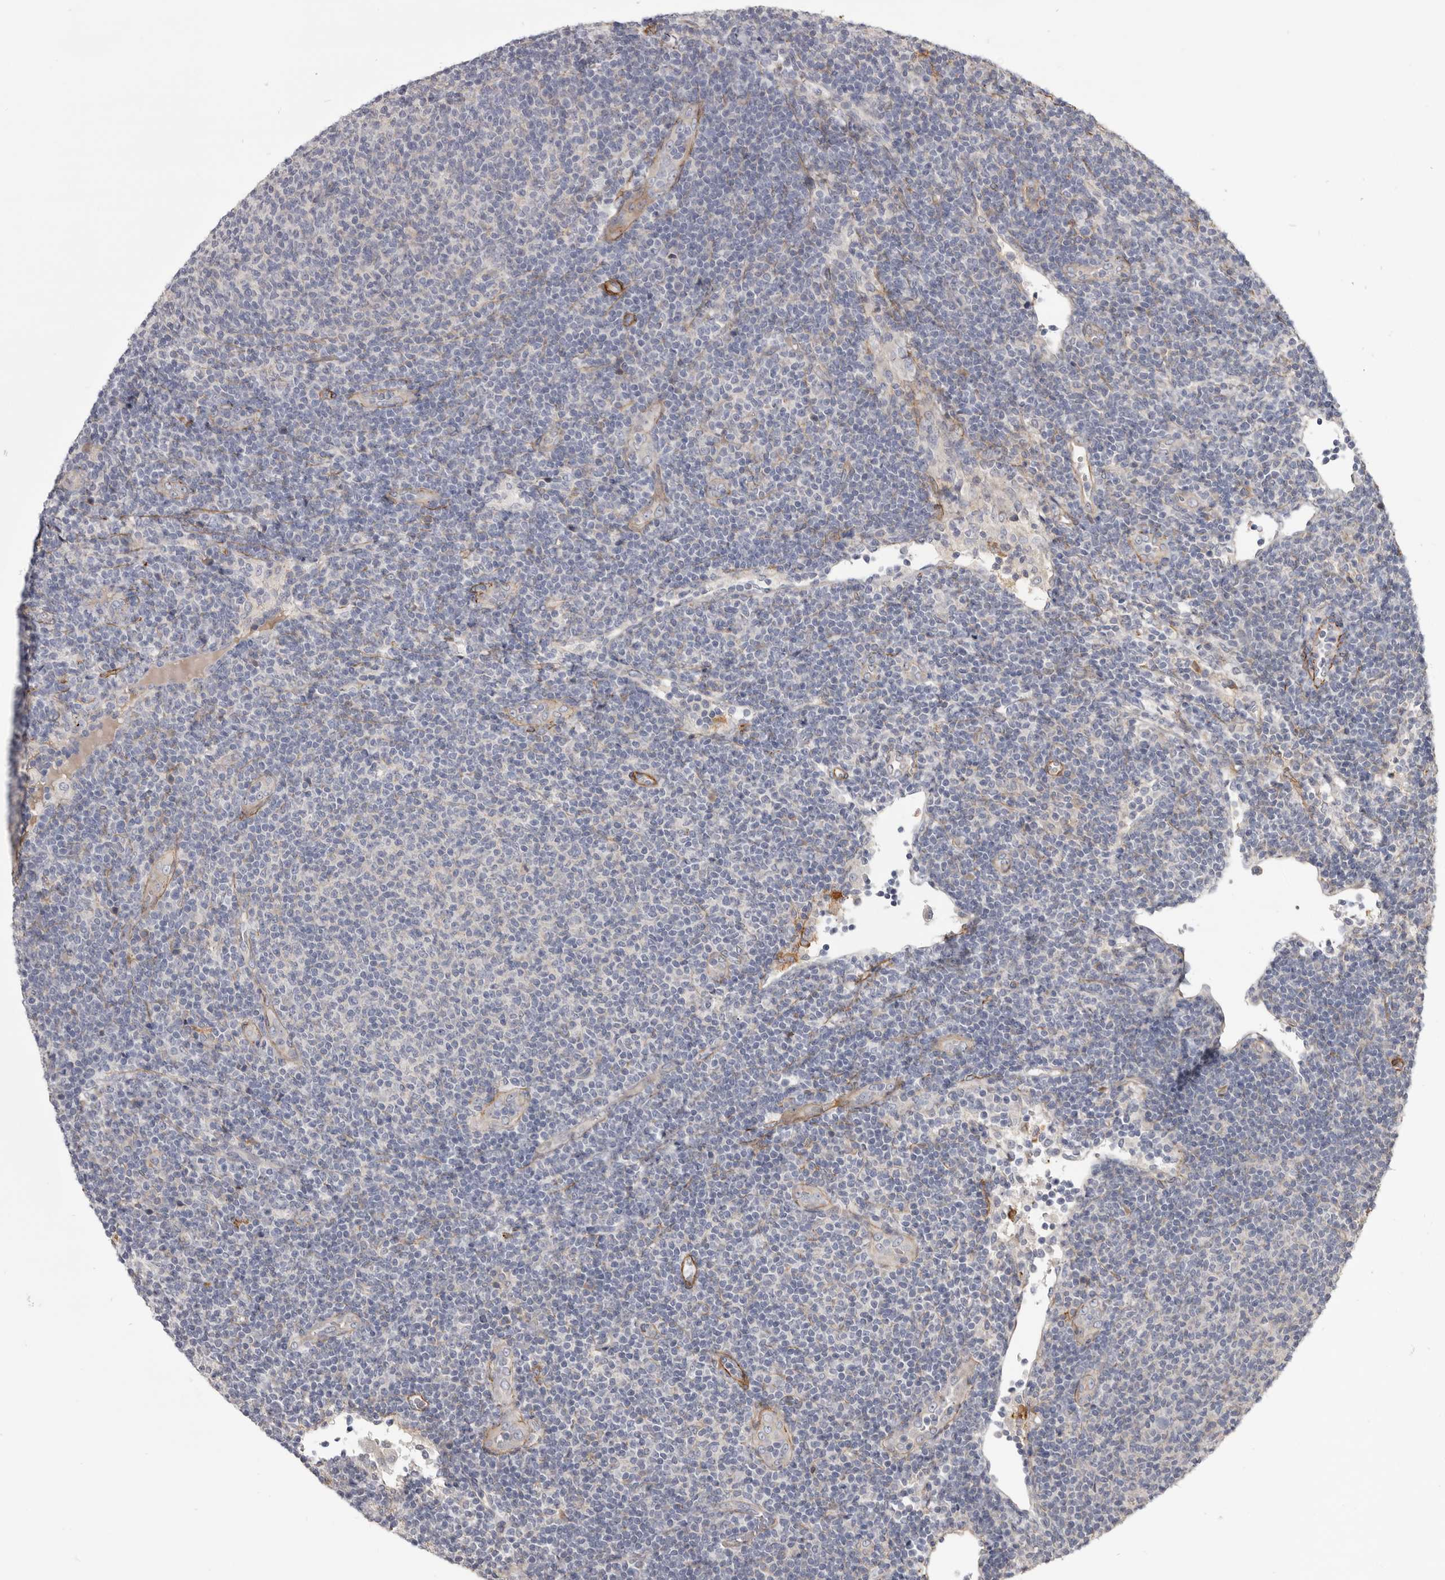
{"staining": {"intensity": "negative", "quantity": "none", "location": "none"}, "tissue": "lymphoma", "cell_type": "Tumor cells", "image_type": "cancer", "snomed": [{"axis": "morphology", "description": "Malignant lymphoma, non-Hodgkin's type, Low grade"}, {"axis": "topography", "description": "Lymph node"}], "caption": "This is a image of immunohistochemistry (IHC) staining of lymphoma, which shows no positivity in tumor cells.", "gene": "CGN", "patient": {"sex": "male", "age": 66}}